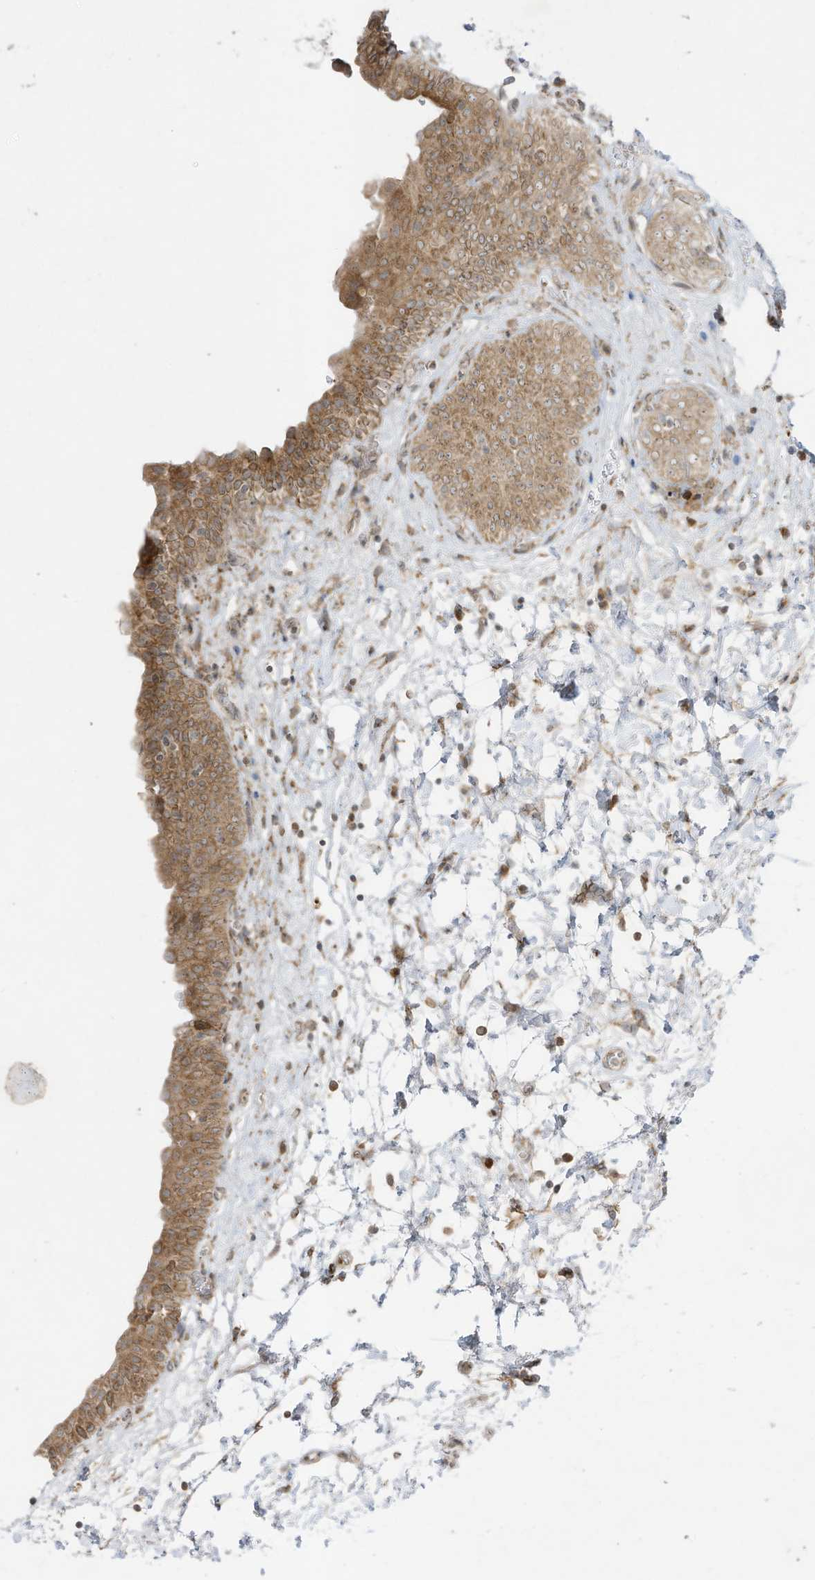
{"staining": {"intensity": "moderate", "quantity": "25%-75%", "location": "cytoplasmic/membranous"}, "tissue": "urinary bladder", "cell_type": "Urothelial cells", "image_type": "normal", "snomed": [{"axis": "morphology", "description": "Normal tissue, NOS"}, {"axis": "topography", "description": "Urinary bladder"}], "caption": "Immunohistochemical staining of normal urinary bladder shows medium levels of moderate cytoplasmic/membranous positivity in about 25%-75% of urothelial cells. (DAB IHC with brightfield microscopy, high magnification).", "gene": "PTK6", "patient": {"sex": "male", "age": 83}}